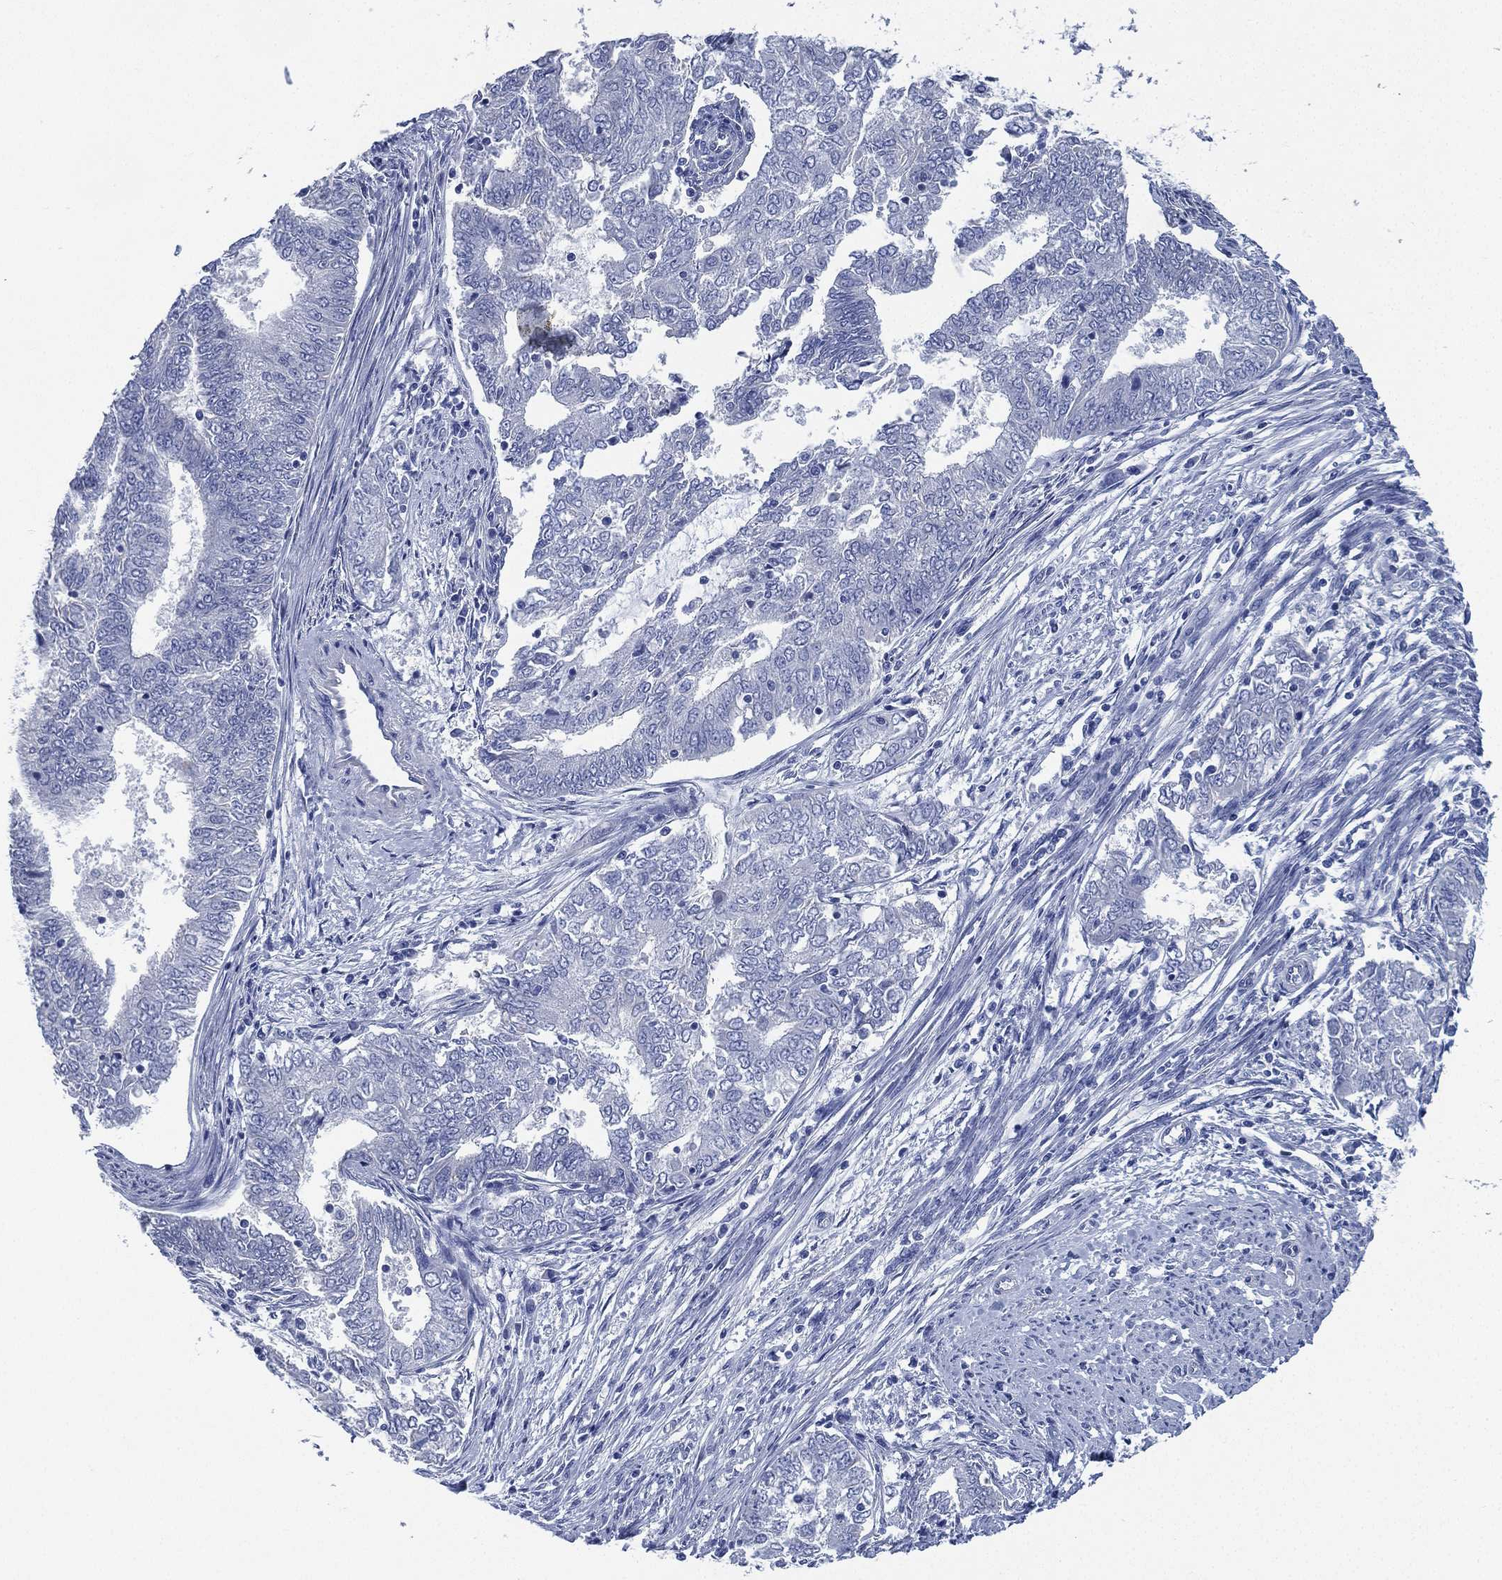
{"staining": {"intensity": "negative", "quantity": "none", "location": "none"}, "tissue": "endometrial cancer", "cell_type": "Tumor cells", "image_type": "cancer", "snomed": [{"axis": "morphology", "description": "Adenocarcinoma, NOS"}, {"axis": "topography", "description": "Endometrium"}], "caption": "Immunohistochemistry (IHC) of endometrial cancer demonstrates no staining in tumor cells.", "gene": "CCDC70", "patient": {"sex": "female", "age": 62}}